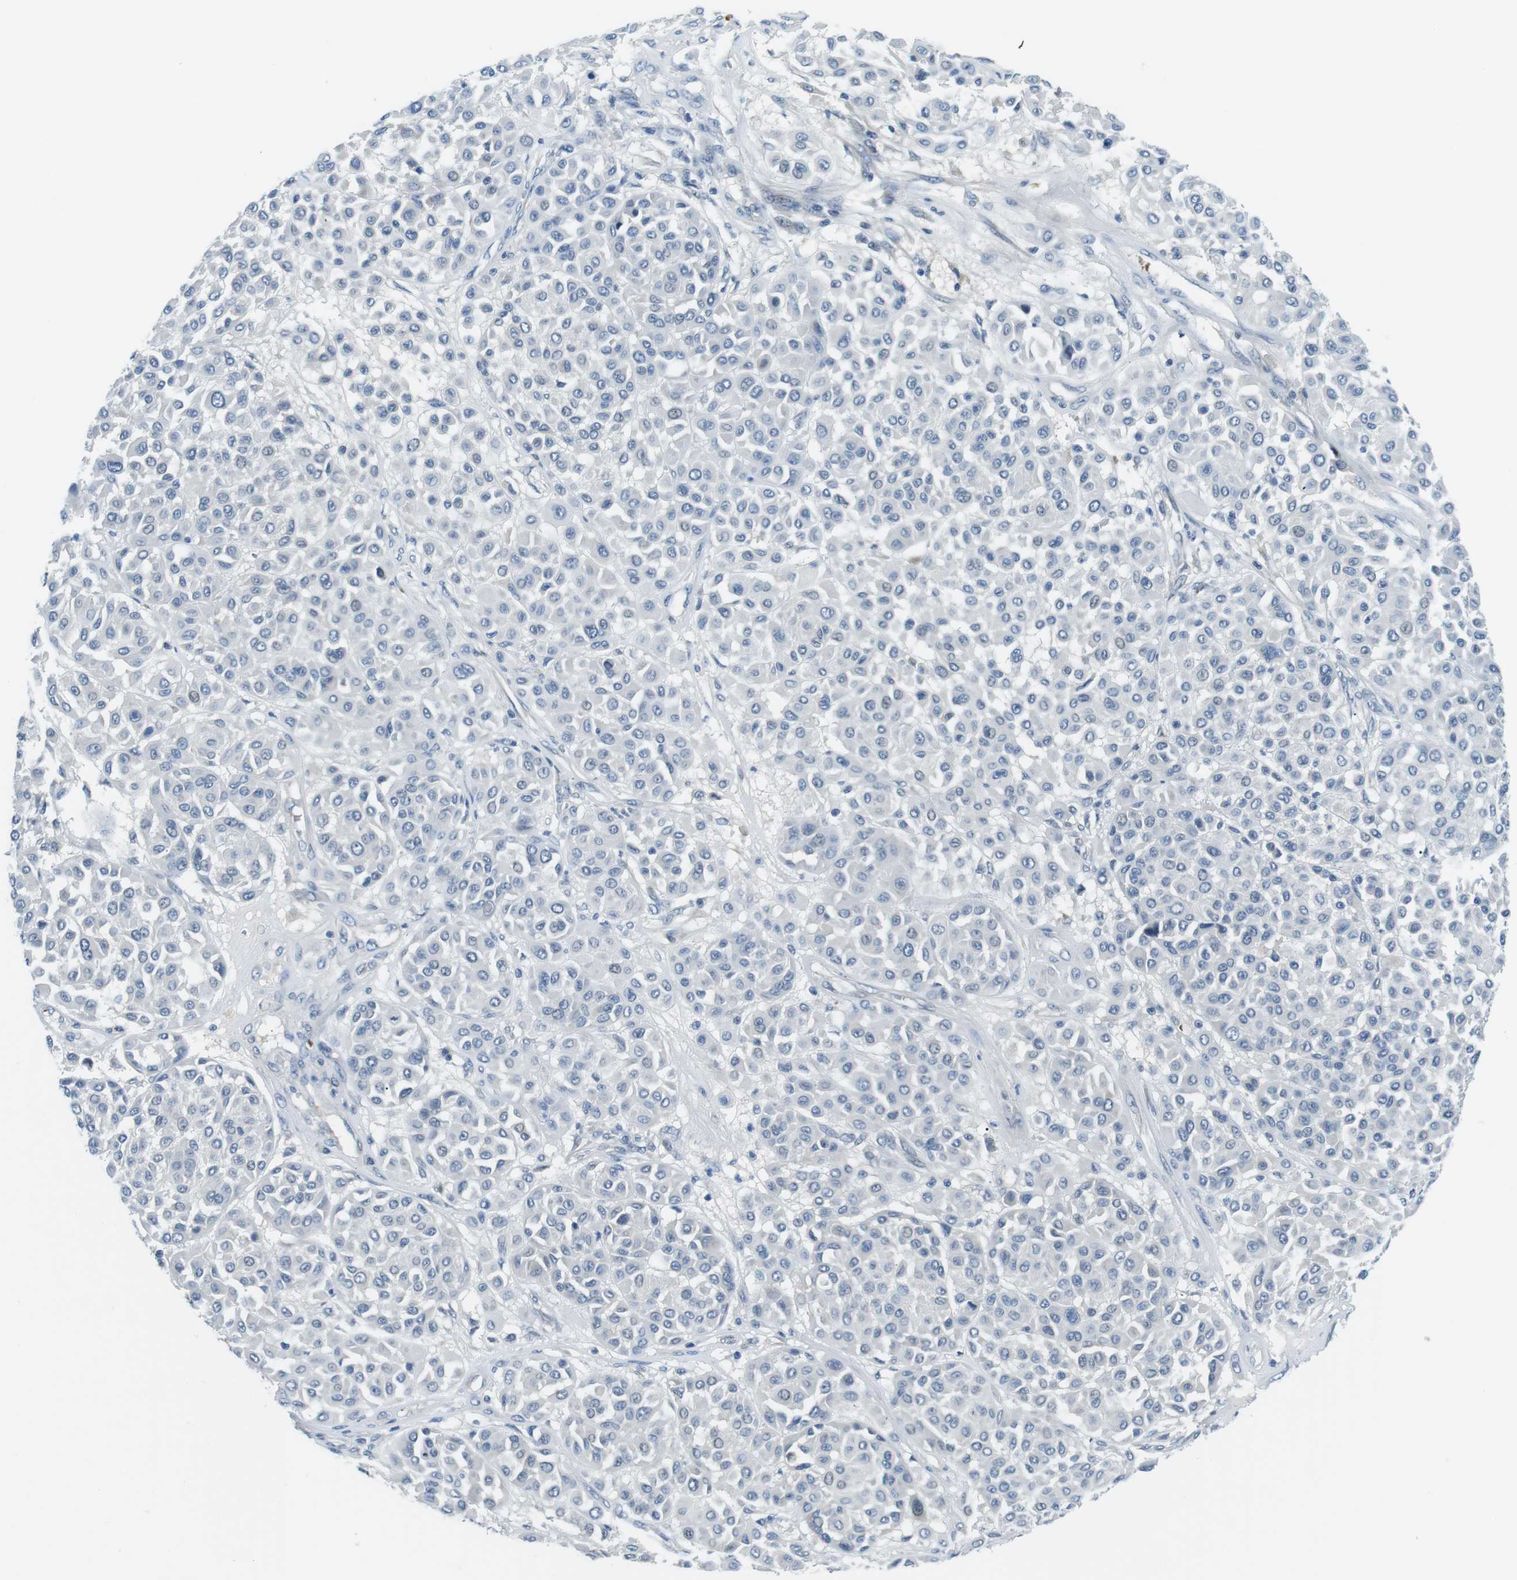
{"staining": {"intensity": "negative", "quantity": "none", "location": "none"}, "tissue": "melanoma", "cell_type": "Tumor cells", "image_type": "cancer", "snomed": [{"axis": "morphology", "description": "Malignant melanoma, Metastatic site"}, {"axis": "topography", "description": "Soft tissue"}], "caption": "A micrograph of melanoma stained for a protein shows no brown staining in tumor cells.", "gene": "WSCD1", "patient": {"sex": "male", "age": 41}}